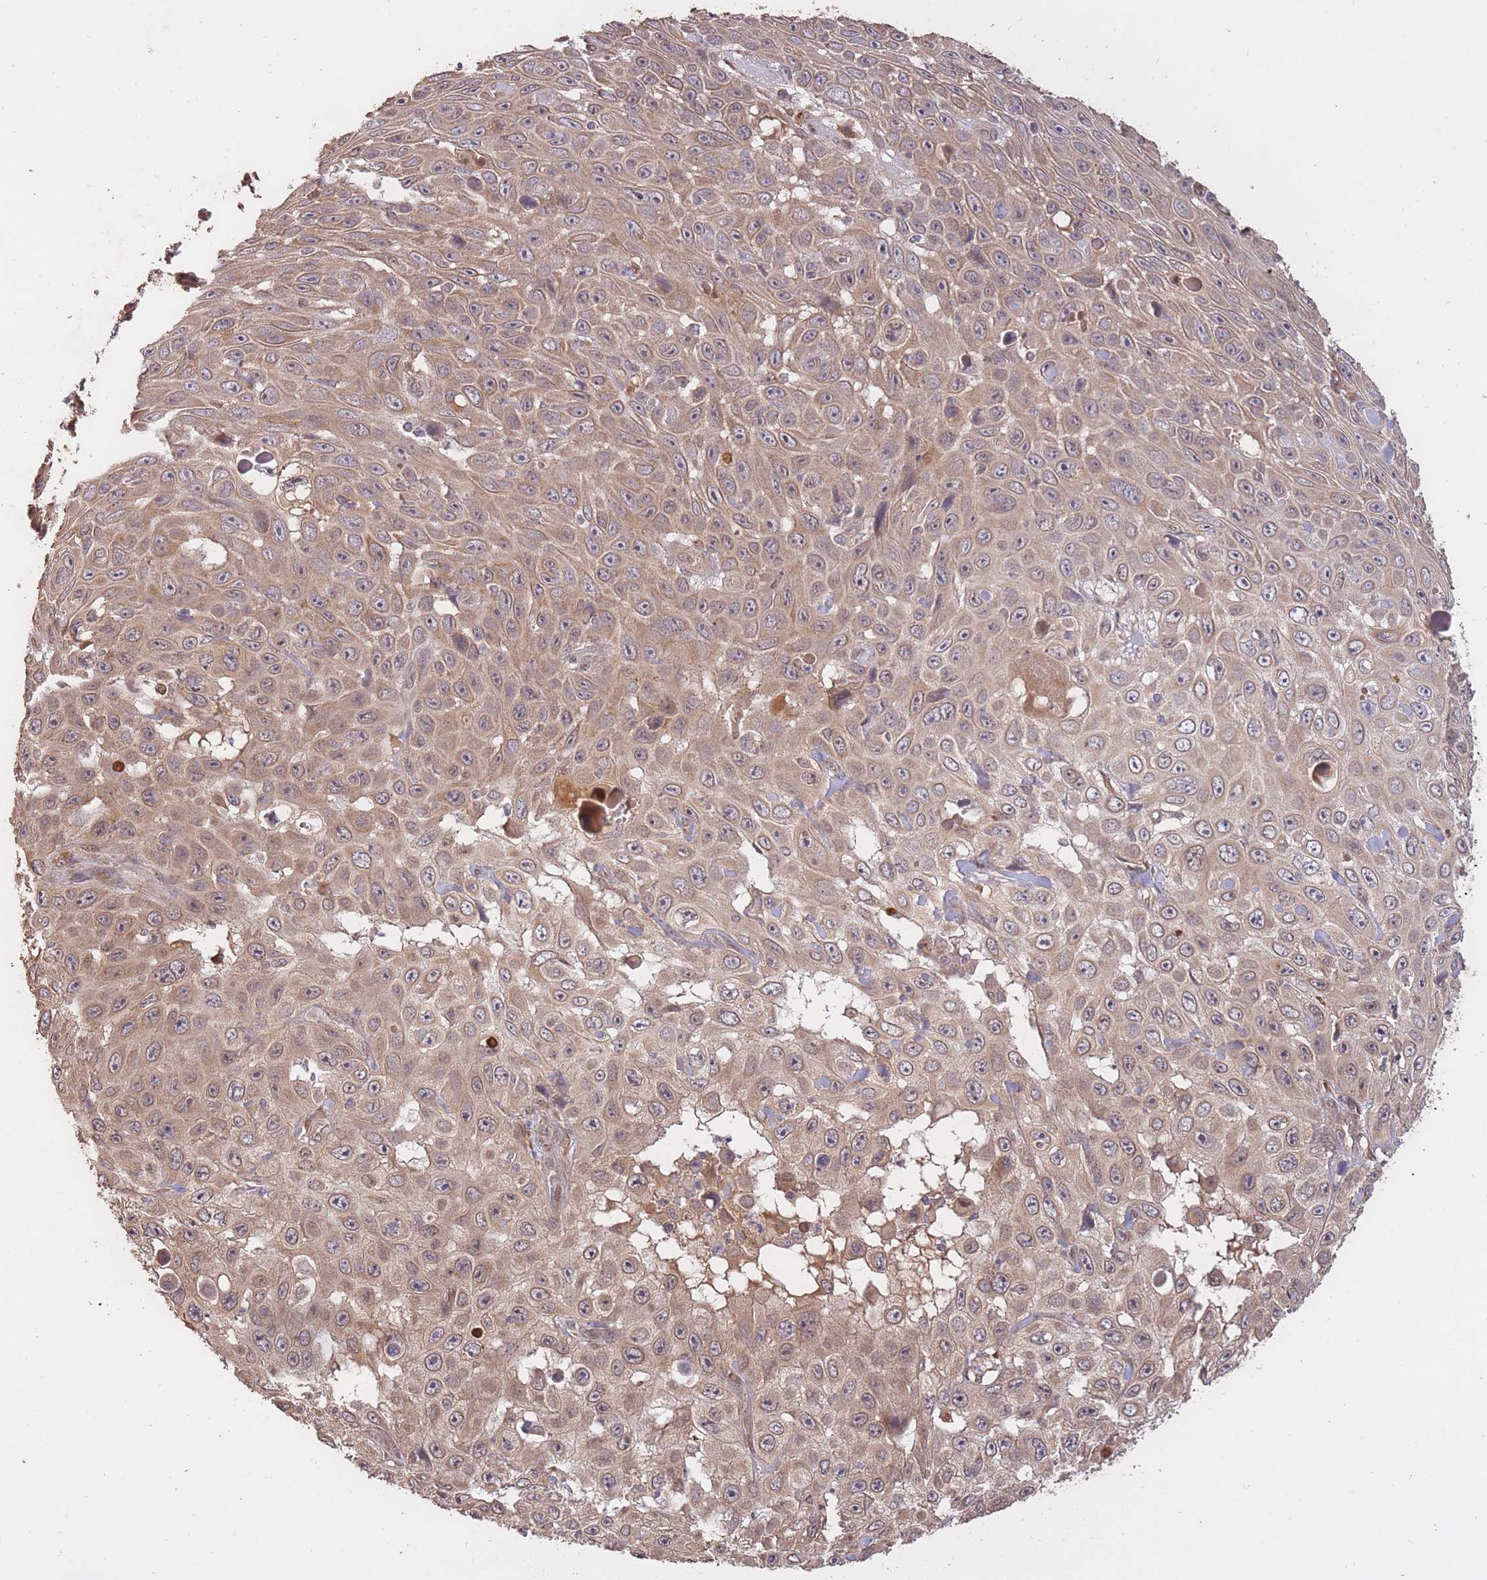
{"staining": {"intensity": "moderate", "quantity": ">75%", "location": "cytoplasmic/membranous"}, "tissue": "skin cancer", "cell_type": "Tumor cells", "image_type": "cancer", "snomed": [{"axis": "morphology", "description": "Squamous cell carcinoma, NOS"}, {"axis": "topography", "description": "Skin"}], "caption": "Squamous cell carcinoma (skin) was stained to show a protein in brown. There is medium levels of moderate cytoplasmic/membranous positivity in about >75% of tumor cells. Using DAB (brown) and hematoxylin (blue) stains, captured at high magnification using brightfield microscopy.", "gene": "RGS14", "patient": {"sex": "male", "age": 82}}